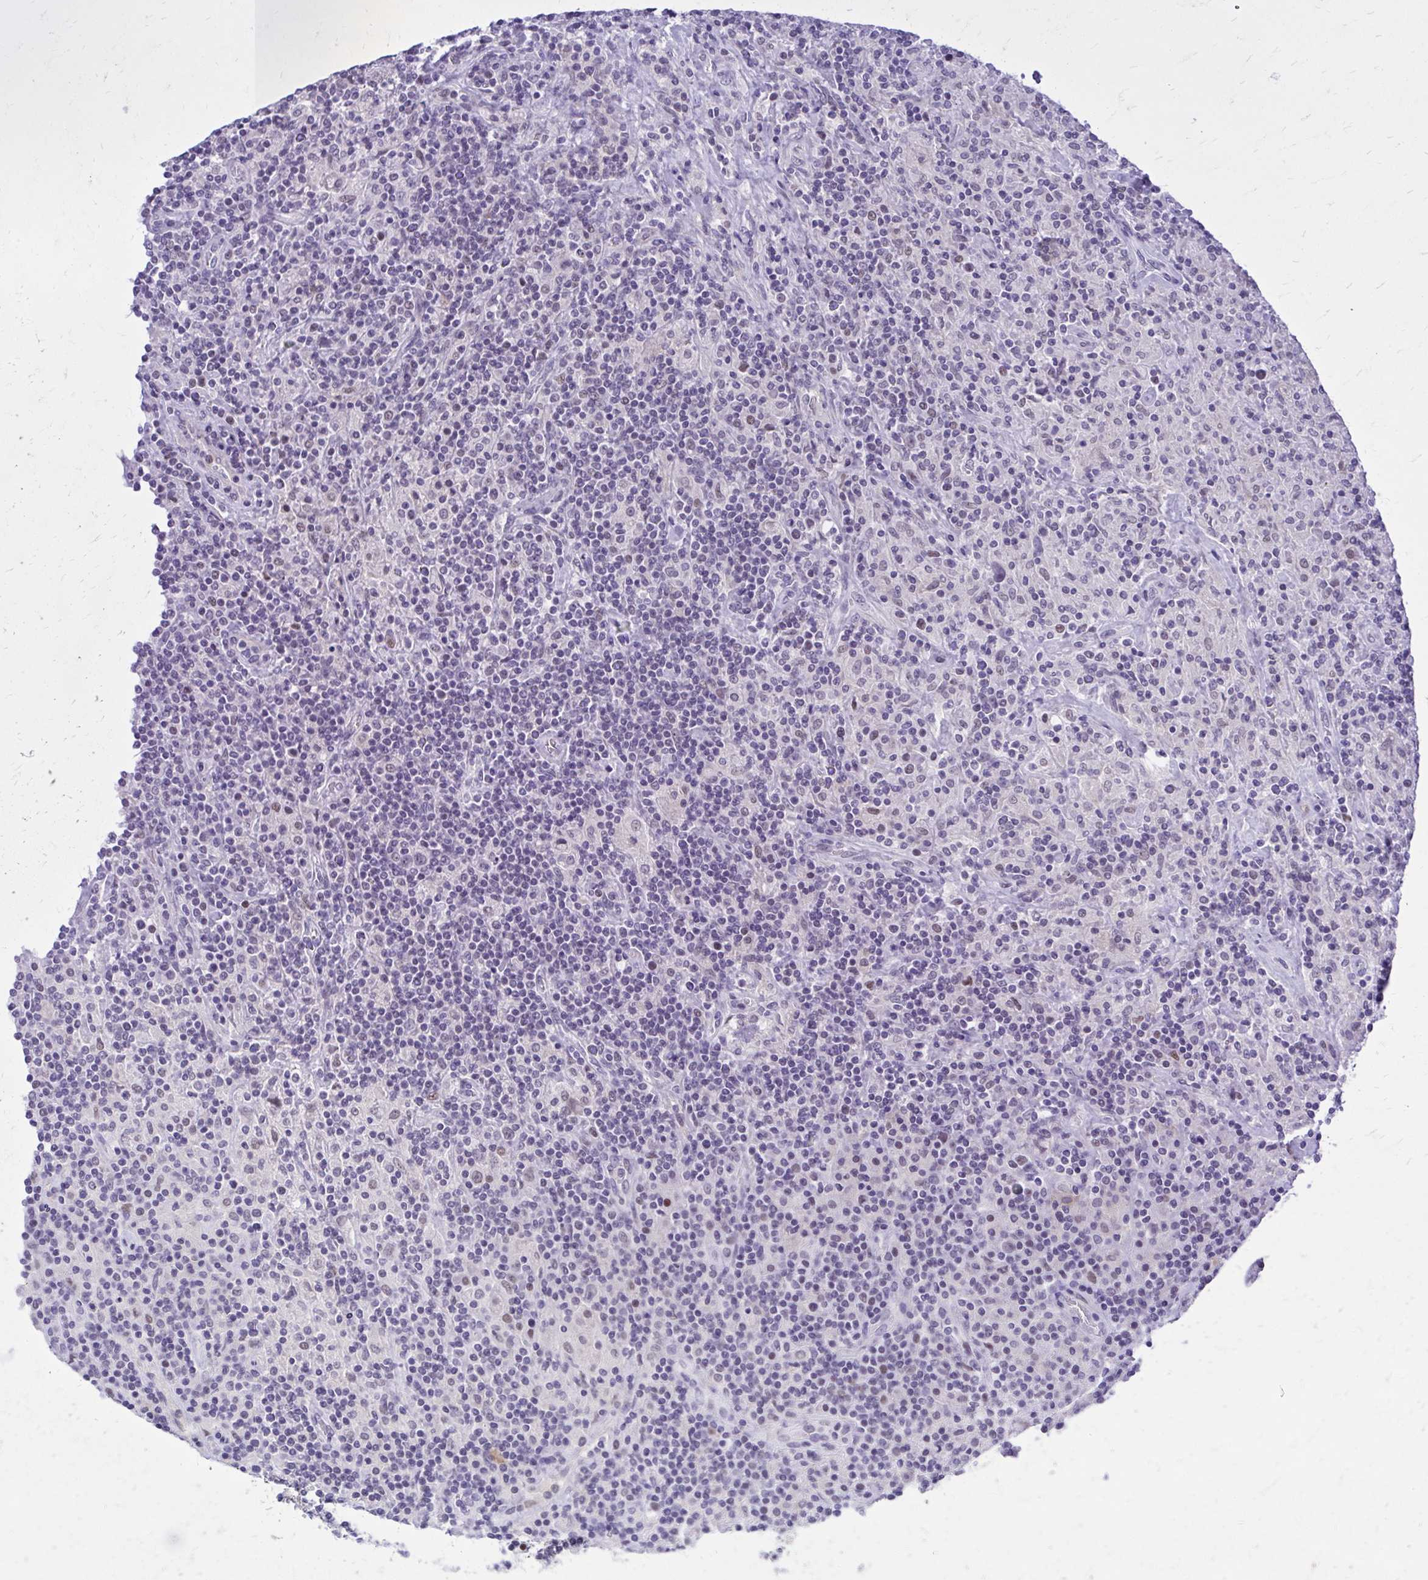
{"staining": {"intensity": "negative", "quantity": "none", "location": "none"}, "tissue": "lymphoma", "cell_type": "Tumor cells", "image_type": "cancer", "snomed": [{"axis": "morphology", "description": "Hodgkin's disease, NOS"}, {"axis": "topography", "description": "Lymph node"}], "caption": "High magnification brightfield microscopy of Hodgkin's disease stained with DAB (brown) and counterstained with hematoxylin (blue): tumor cells show no significant staining. (Immunohistochemistry (ihc), brightfield microscopy, high magnification).", "gene": "ZBTB25", "patient": {"sex": "male", "age": 70}}